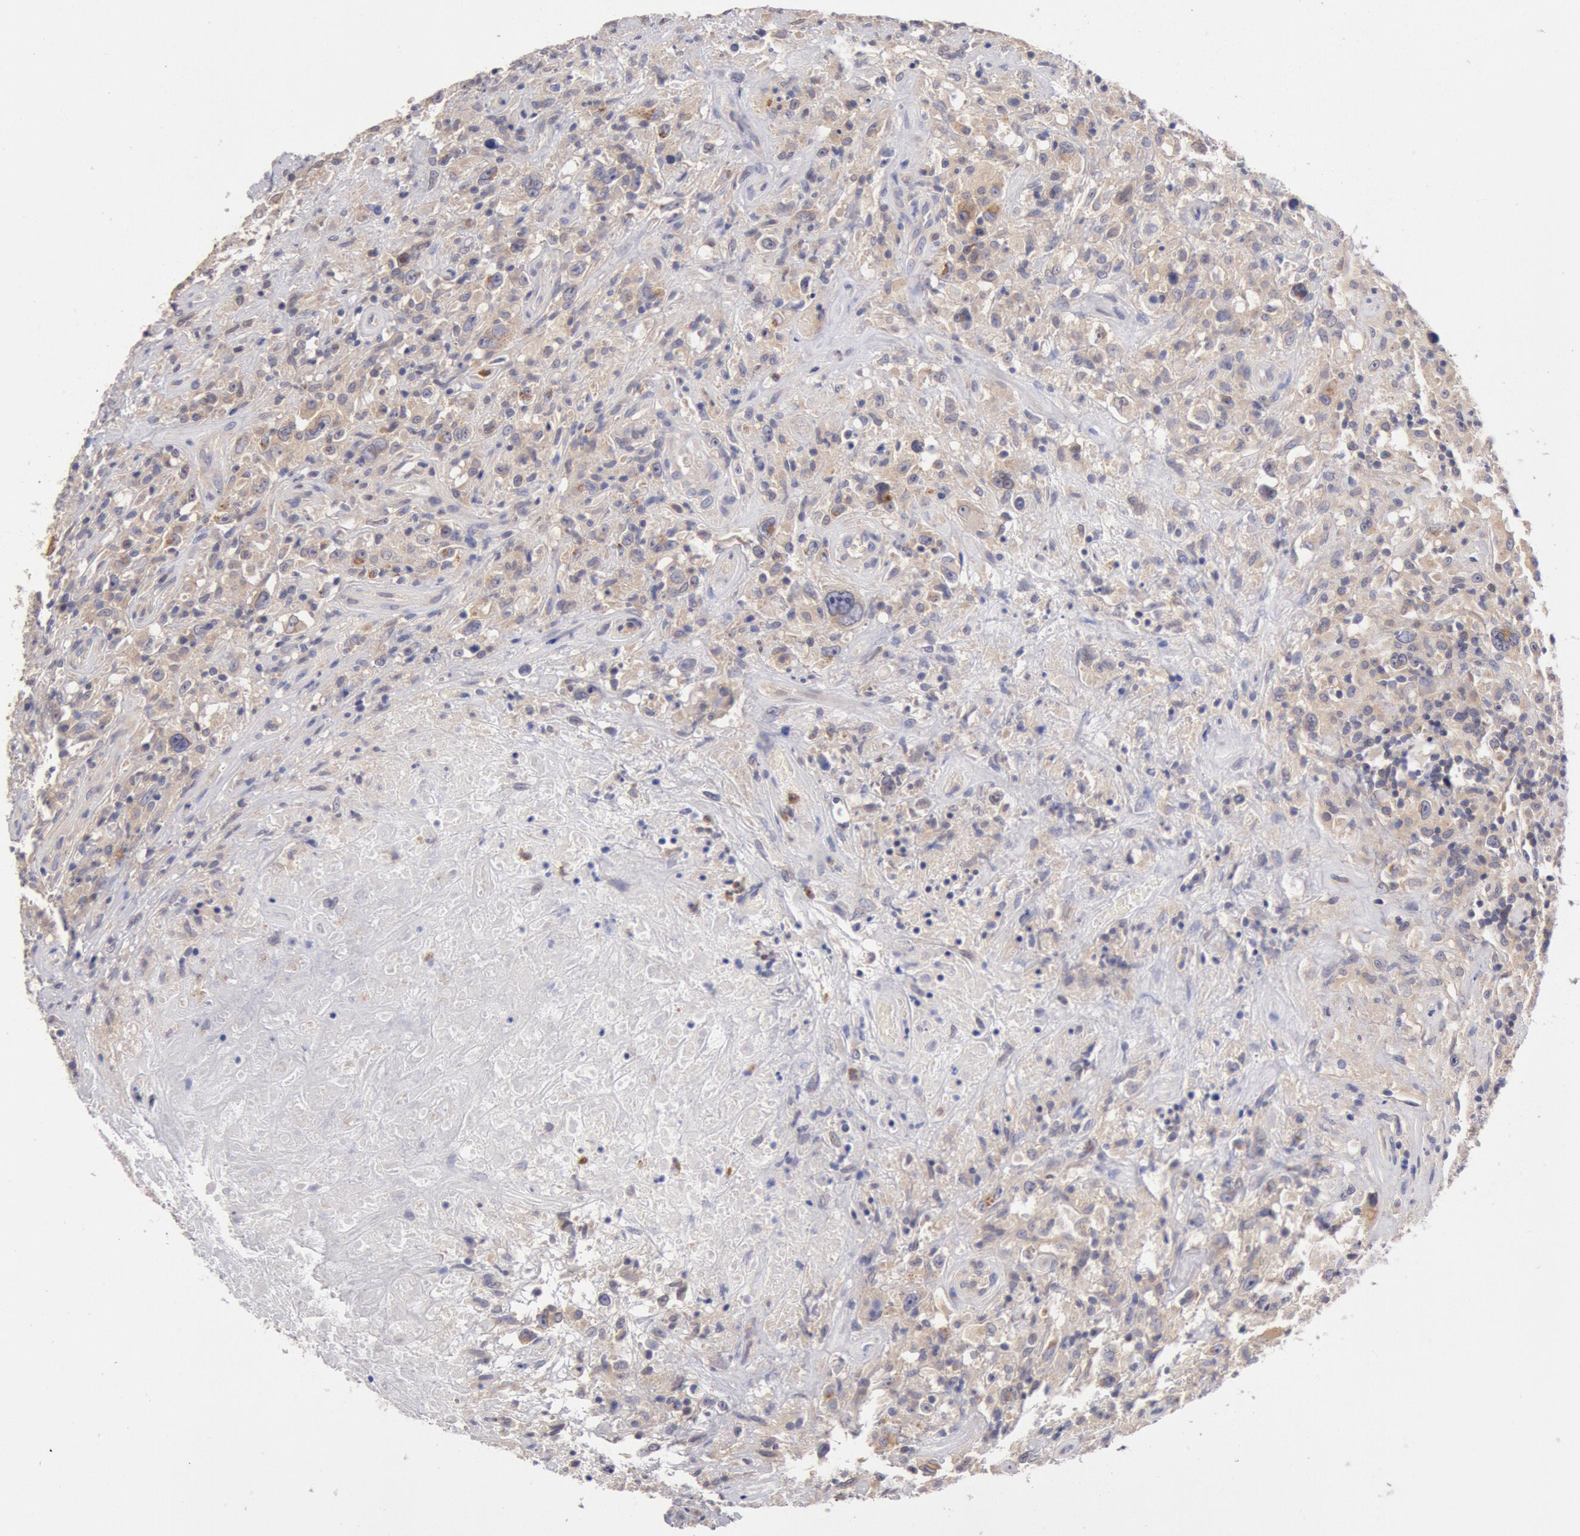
{"staining": {"intensity": "weak", "quantity": "<25%", "location": "cytoplasmic/membranous"}, "tissue": "lymphoma", "cell_type": "Tumor cells", "image_type": "cancer", "snomed": [{"axis": "morphology", "description": "Hodgkin's disease, NOS"}, {"axis": "topography", "description": "Lymph node"}], "caption": "Hodgkin's disease stained for a protein using IHC reveals no expression tumor cells.", "gene": "TMED8", "patient": {"sex": "male", "age": 46}}